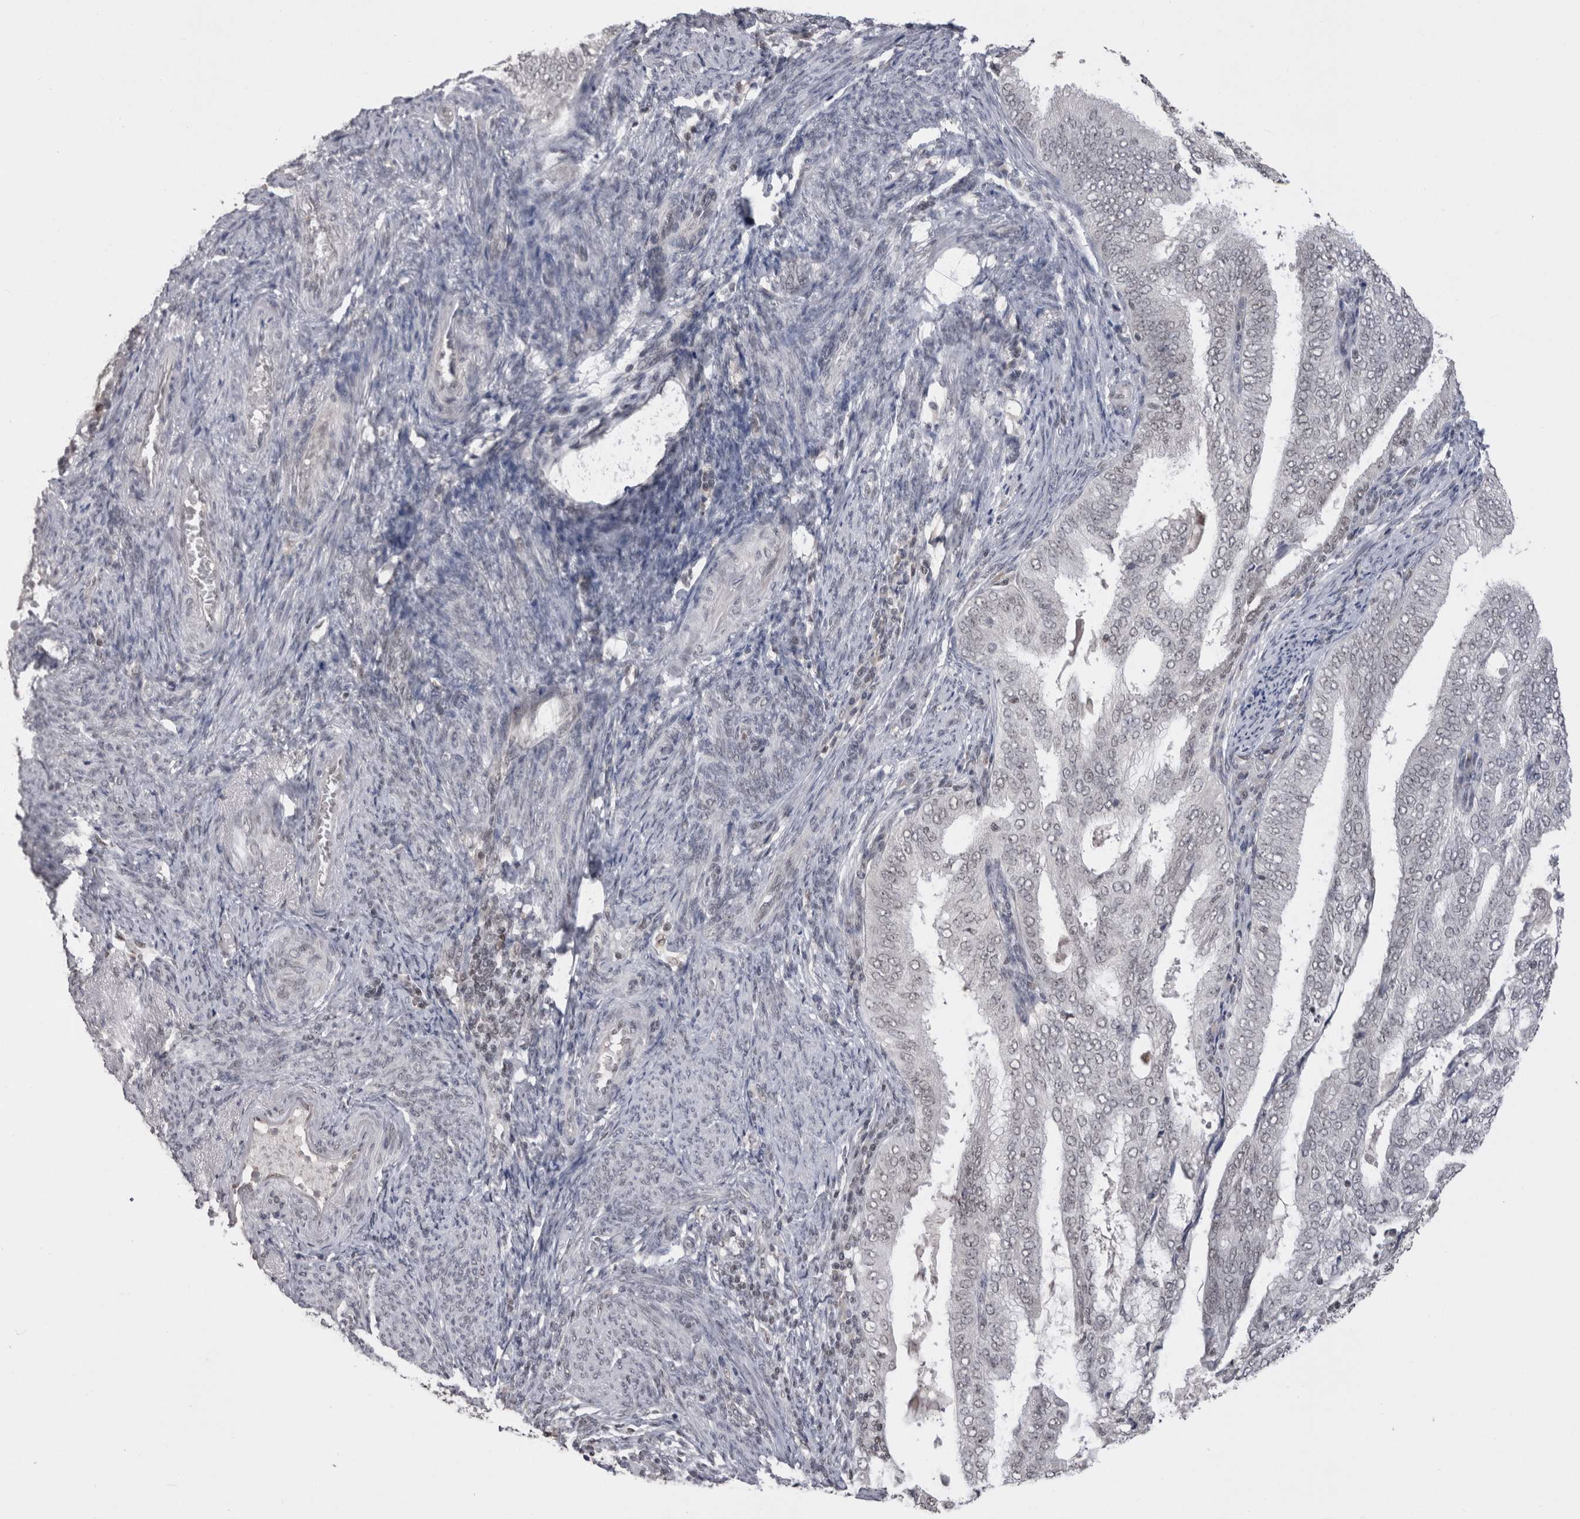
{"staining": {"intensity": "negative", "quantity": "none", "location": "none"}, "tissue": "endometrial cancer", "cell_type": "Tumor cells", "image_type": "cancer", "snomed": [{"axis": "morphology", "description": "Adenocarcinoma, NOS"}, {"axis": "topography", "description": "Endometrium"}], "caption": "High magnification brightfield microscopy of endometrial adenocarcinoma stained with DAB (brown) and counterstained with hematoxylin (blue): tumor cells show no significant staining.", "gene": "DAXX", "patient": {"sex": "female", "age": 58}}